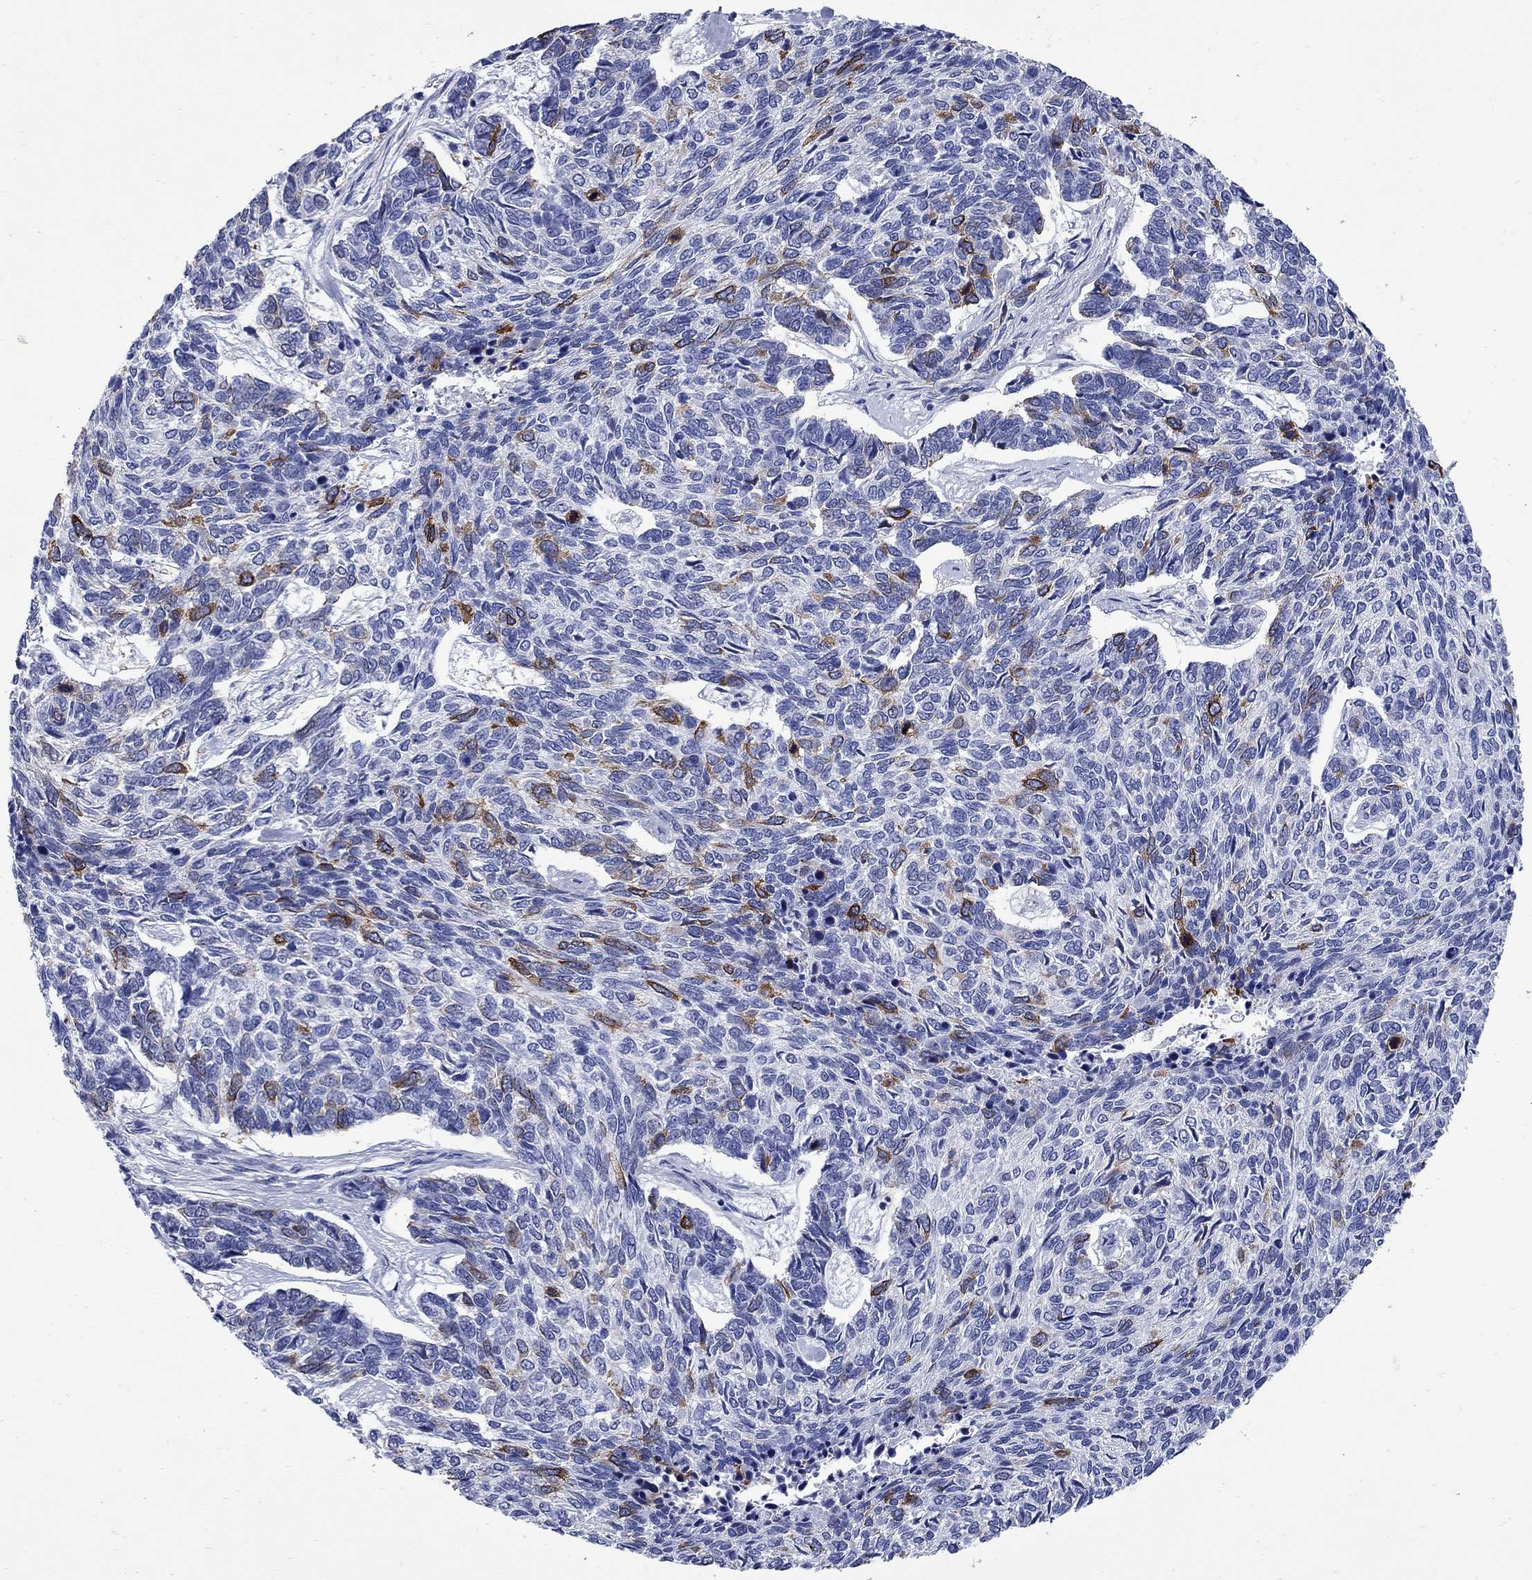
{"staining": {"intensity": "strong", "quantity": "<25%", "location": "cytoplasmic/membranous"}, "tissue": "skin cancer", "cell_type": "Tumor cells", "image_type": "cancer", "snomed": [{"axis": "morphology", "description": "Basal cell carcinoma"}, {"axis": "topography", "description": "Skin"}], "caption": "Strong cytoplasmic/membranous staining for a protein is present in approximately <25% of tumor cells of skin basal cell carcinoma using immunohistochemistry (IHC).", "gene": "TACC3", "patient": {"sex": "female", "age": 65}}